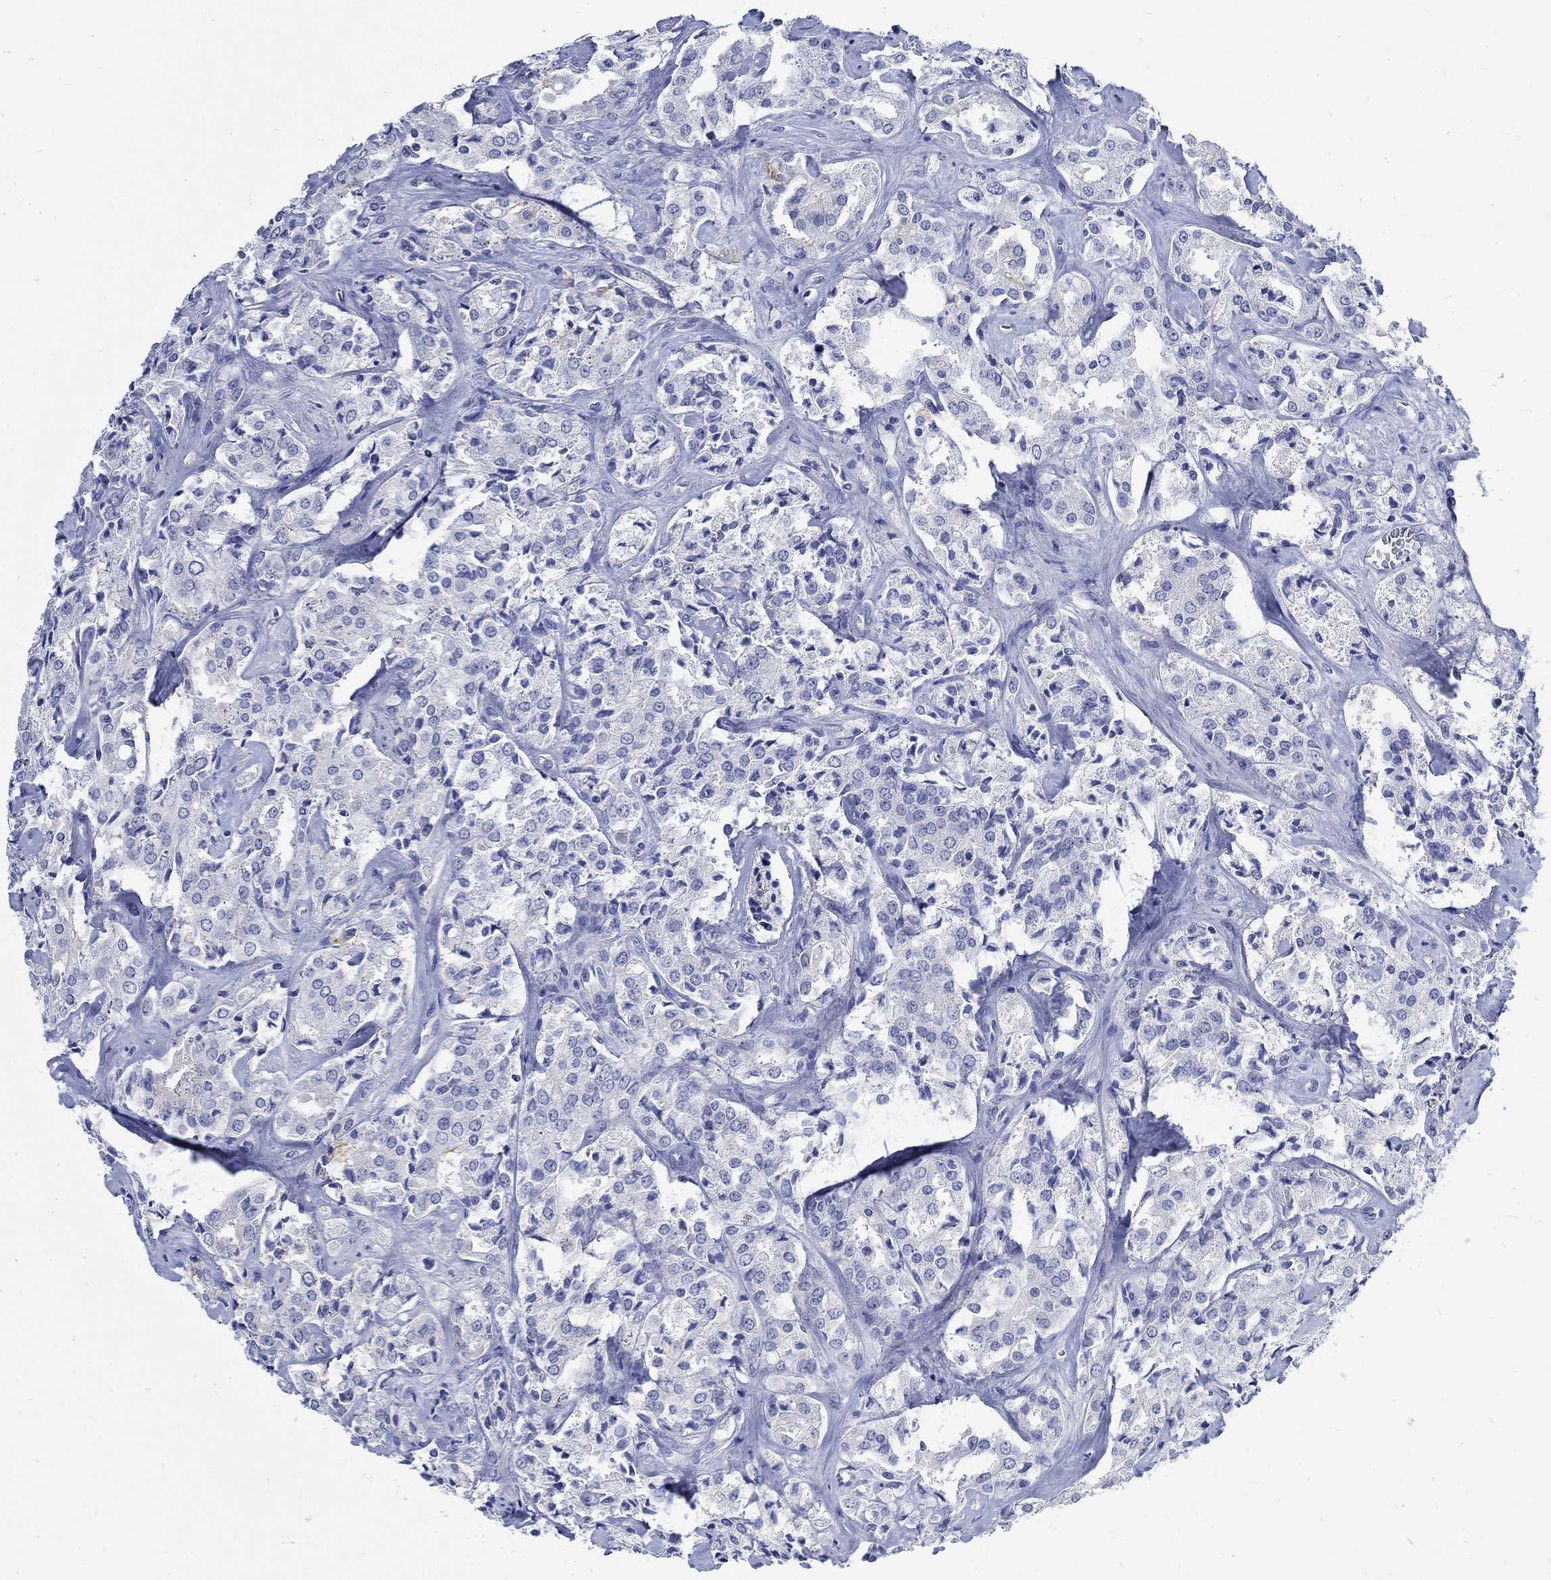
{"staining": {"intensity": "negative", "quantity": "none", "location": "none"}, "tissue": "prostate cancer", "cell_type": "Tumor cells", "image_type": "cancer", "snomed": [{"axis": "morphology", "description": "Adenocarcinoma, NOS"}, {"axis": "topography", "description": "Prostate"}], "caption": "Prostate cancer was stained to show a protein in brown. There is no significant staining in tumor cells. (Stains: DAB (3,3'-diaminobenzidine) IHC with hematoxylin counter stain, Microscopy: brightfield microscopy at high magnification).", "gene": "KCNA1", "patient": {"sex": "male", "age": 66}}